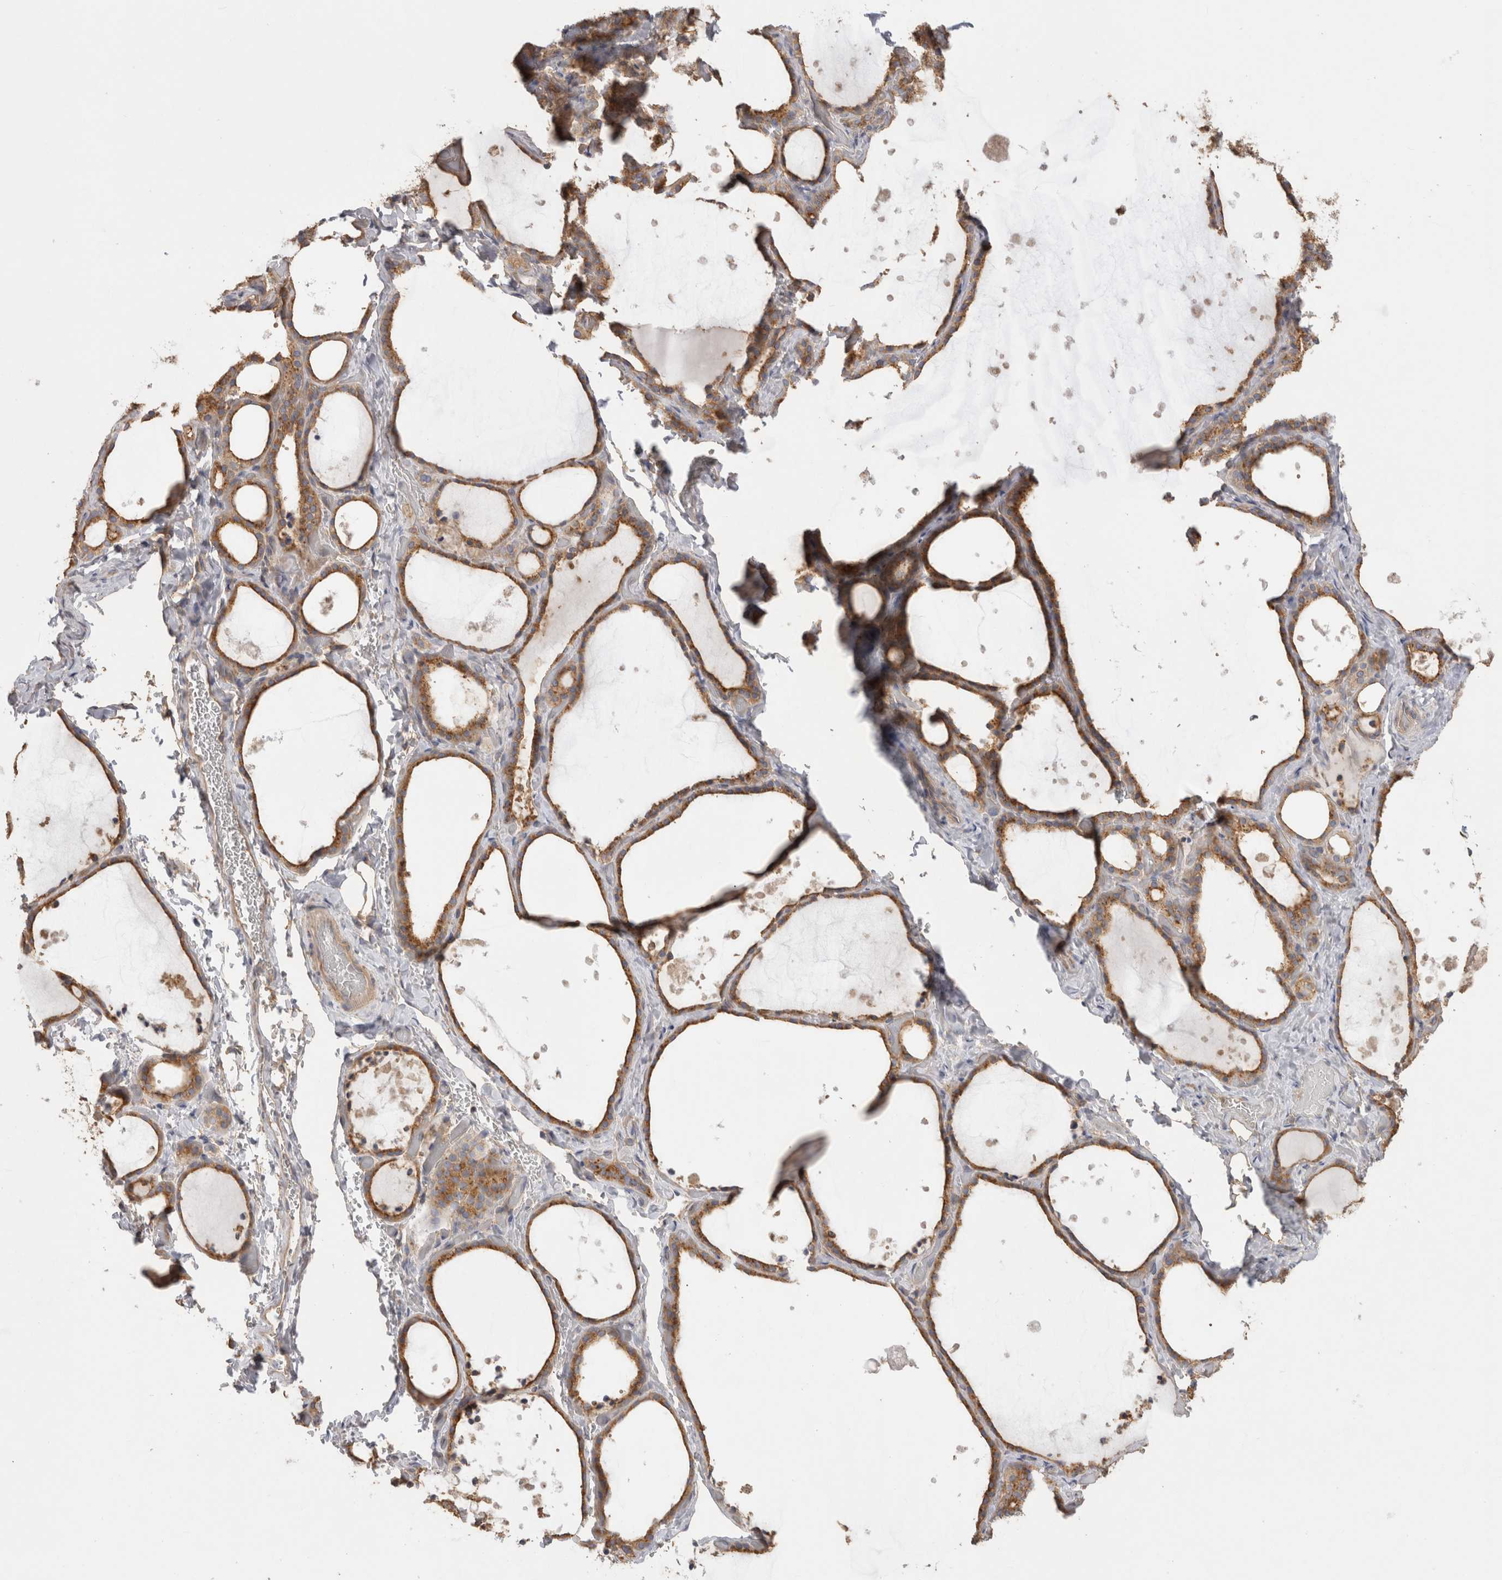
{"staining": {"intensity": "moderate", "quantity": ">75%", "location": "cytoplasmic/membranous"}, "tissue": "thyroid gland", "cell_type": "Glandular cells", "image_type": "normal", "snomed": [{"axis": "morphology", "description": "Normal tissue, NOS"}, {"axis": "topography", "description": "Thyroid gland"}], "caption": "Immunohistochemistry (IHC) (DAB (3,3'-diaminobenzidine)) staining of unremarkable thyroid gland exhibits moderate cytoplasmic/membranous protein expression in approximately >75% of glandular cells. (DAB (3,3'-diaminobenzidine) = brown stain, brightfield microscopy at high magnification).", "gene": "CHMP6", "patient": {"sex": "female", "age": 44}}